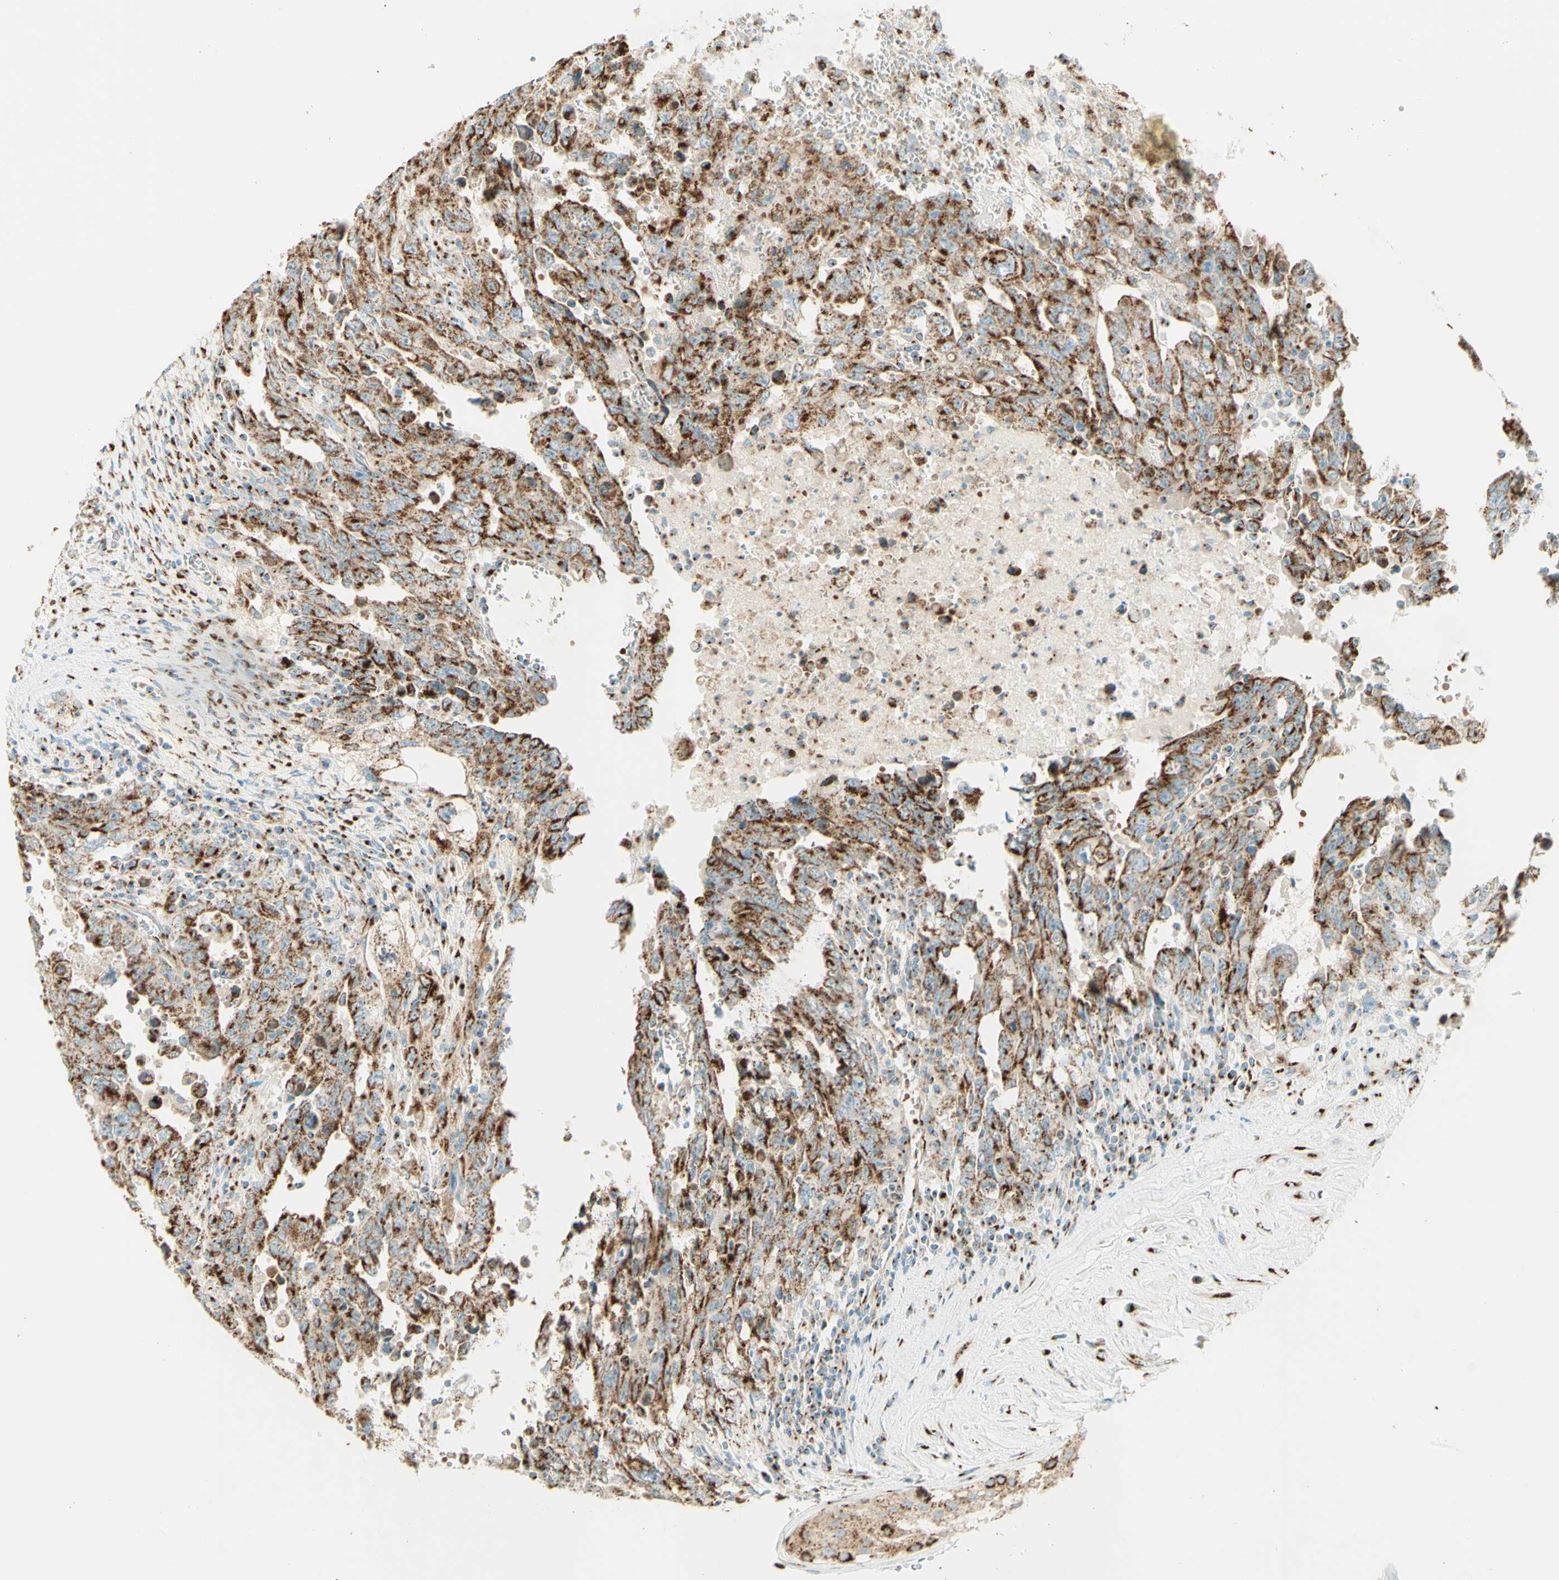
{"staining": {"intensity": "strong", "quantity": ">75%", "location": "cytoplasmic/membranous"}, "tissue": "testis cancer", "cell_type": "Tumor cells", "image_type": "cancer", "snomed": [{"axis": "morphology", "description": "Carcinoma, Embryonal, NOS"}, {"axis": "topography", "description": "Testis"}], "caption": "Protein analysis of testis cancer (embryonal carcinoma) tissue displays strong cytoplasmic/membranous staining in about >75% of tumor cells.", "gene": "GOLGB1", "patient": {"sex": "male", "age": 28}}